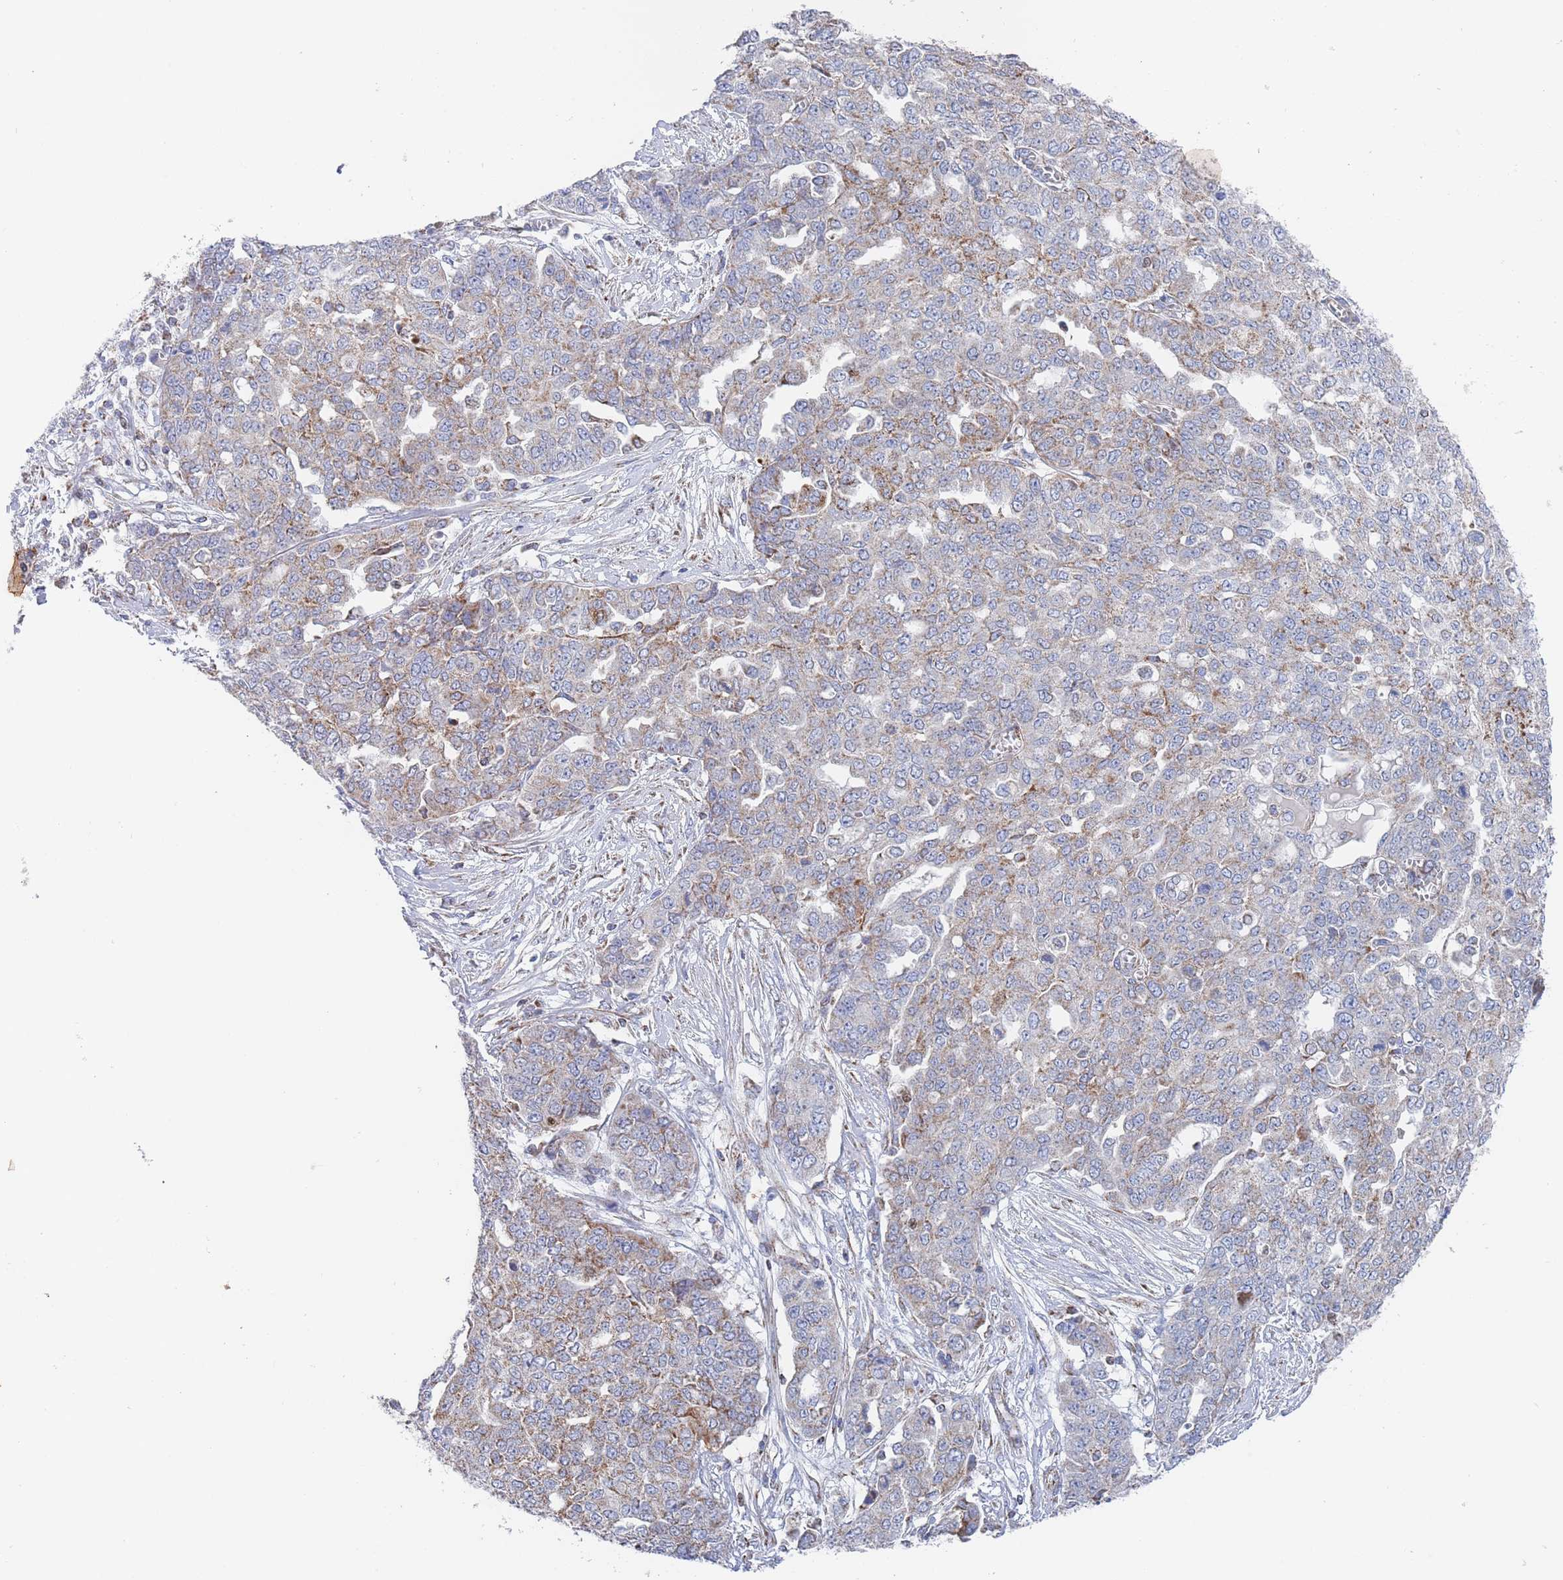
{"staining": {"intensity": "moderate", "quantity": "25%-75%", "location": "cytoplasmic/membranous"}, "tissue": "ovarian cancer", "cell_type": "Tumor cells", "image_type": "cancer", "snomed": [{"axis": "morphology", "description": "Cystadenocarcinoma, serous, NOS"}, {"axis": "topography", "description": "Soft tissue"}, {"axis": "topography", "description": "Ovary"}], "caption": "This image demonstrates immunohistochemistry staining of serous cystadenocarcinoma (ovarian), with medium moderate cytoplasmic/membranous expression in approximately 25%-75% of tumor cells.", "gene": "IKZF4", "patient": {"sex": "female", "age": 57}}